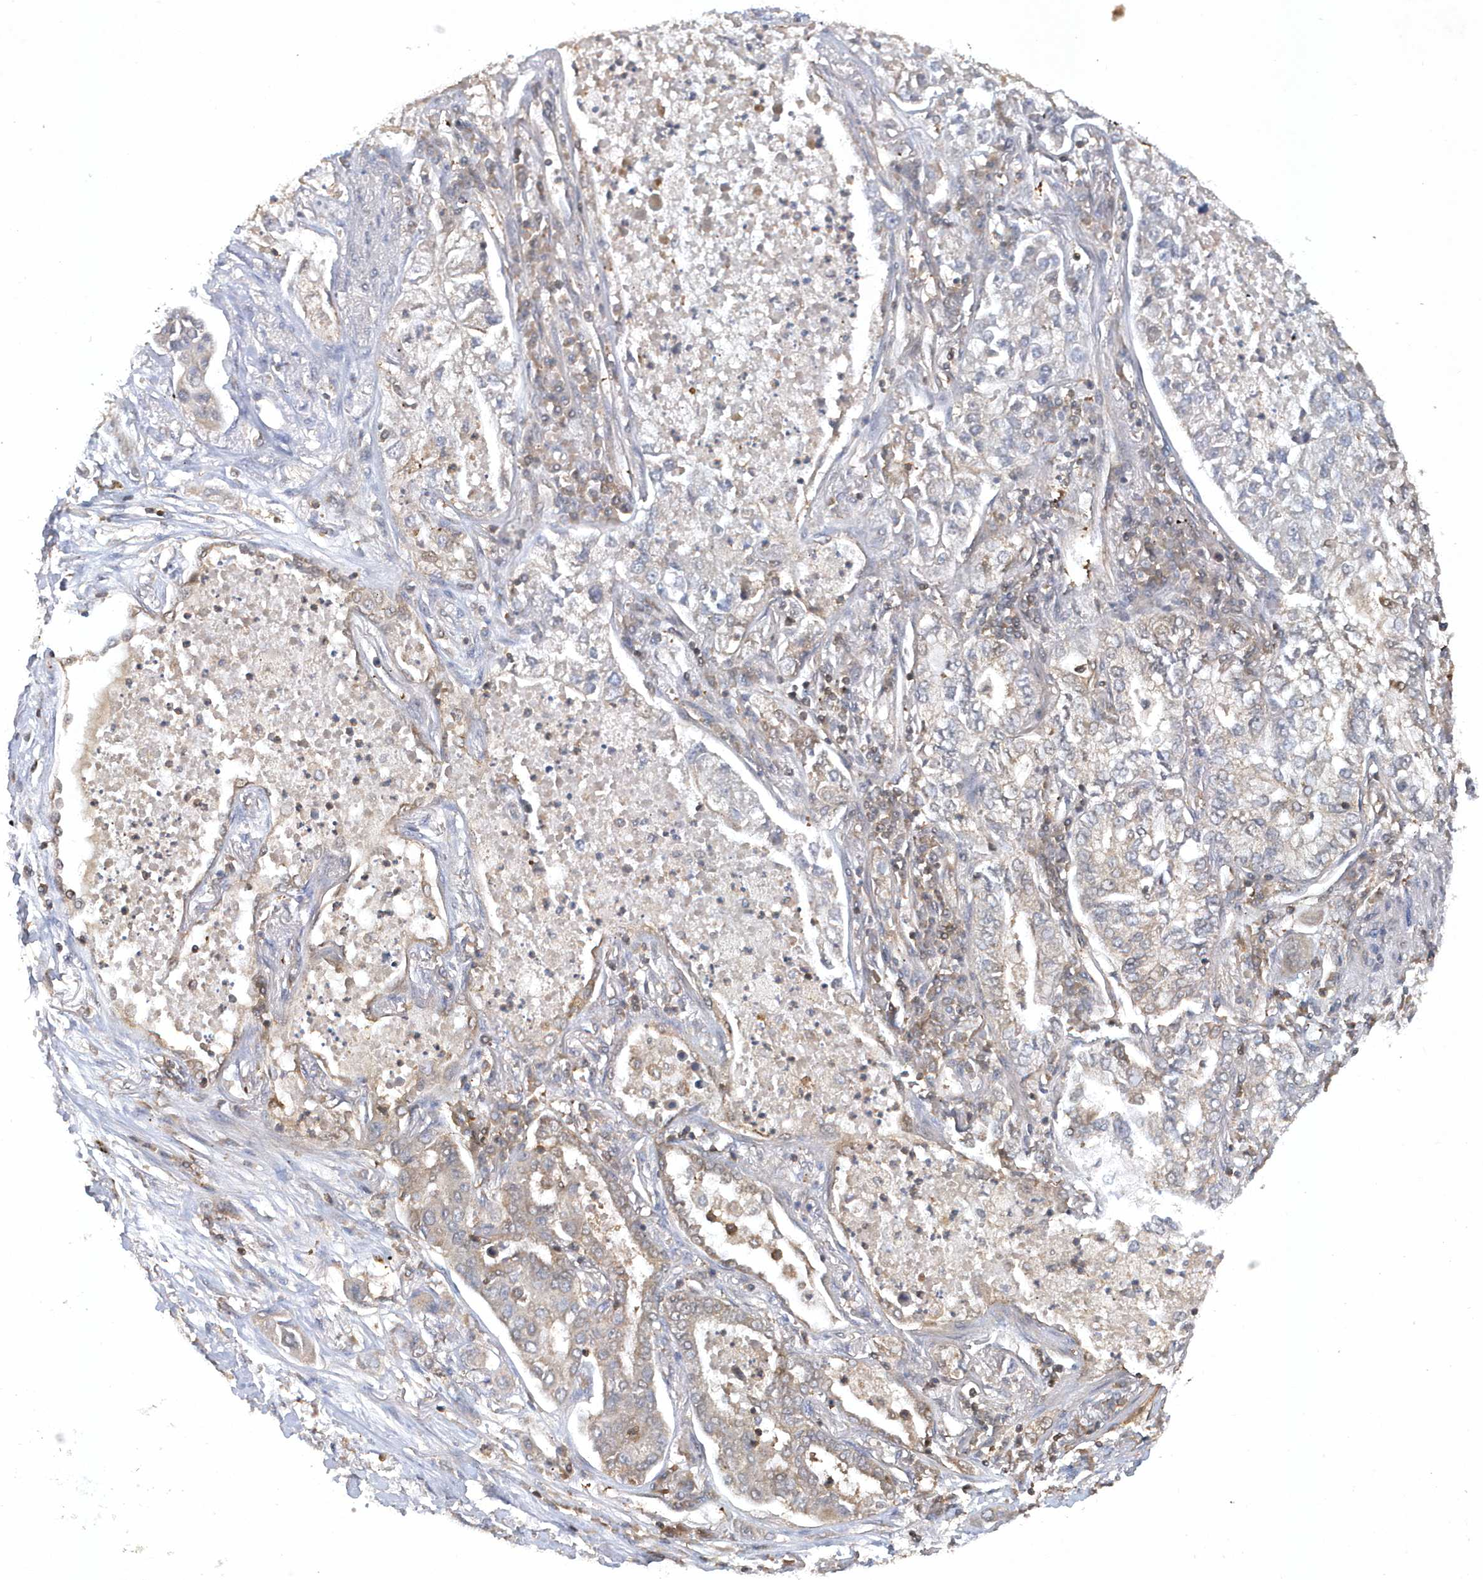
{"staining": {"intensity": "negative", "quantity": "none", "location": "none"}, "tissue": "lung cancer", "cell_type": "Tumor cells", "image_type": "cancer", "snomed": [{"axis": "morphology", "description": "Adenocarcinoma, NOS"}, {"axis": "topography", "description": "Lung"}], "caption": "Histopathology image shows no protein staining in tumor cells of adenocarcinoma (lung) tissue.", "gene": "ACYP1", "patient": {"sex": "male", "age": 49}}